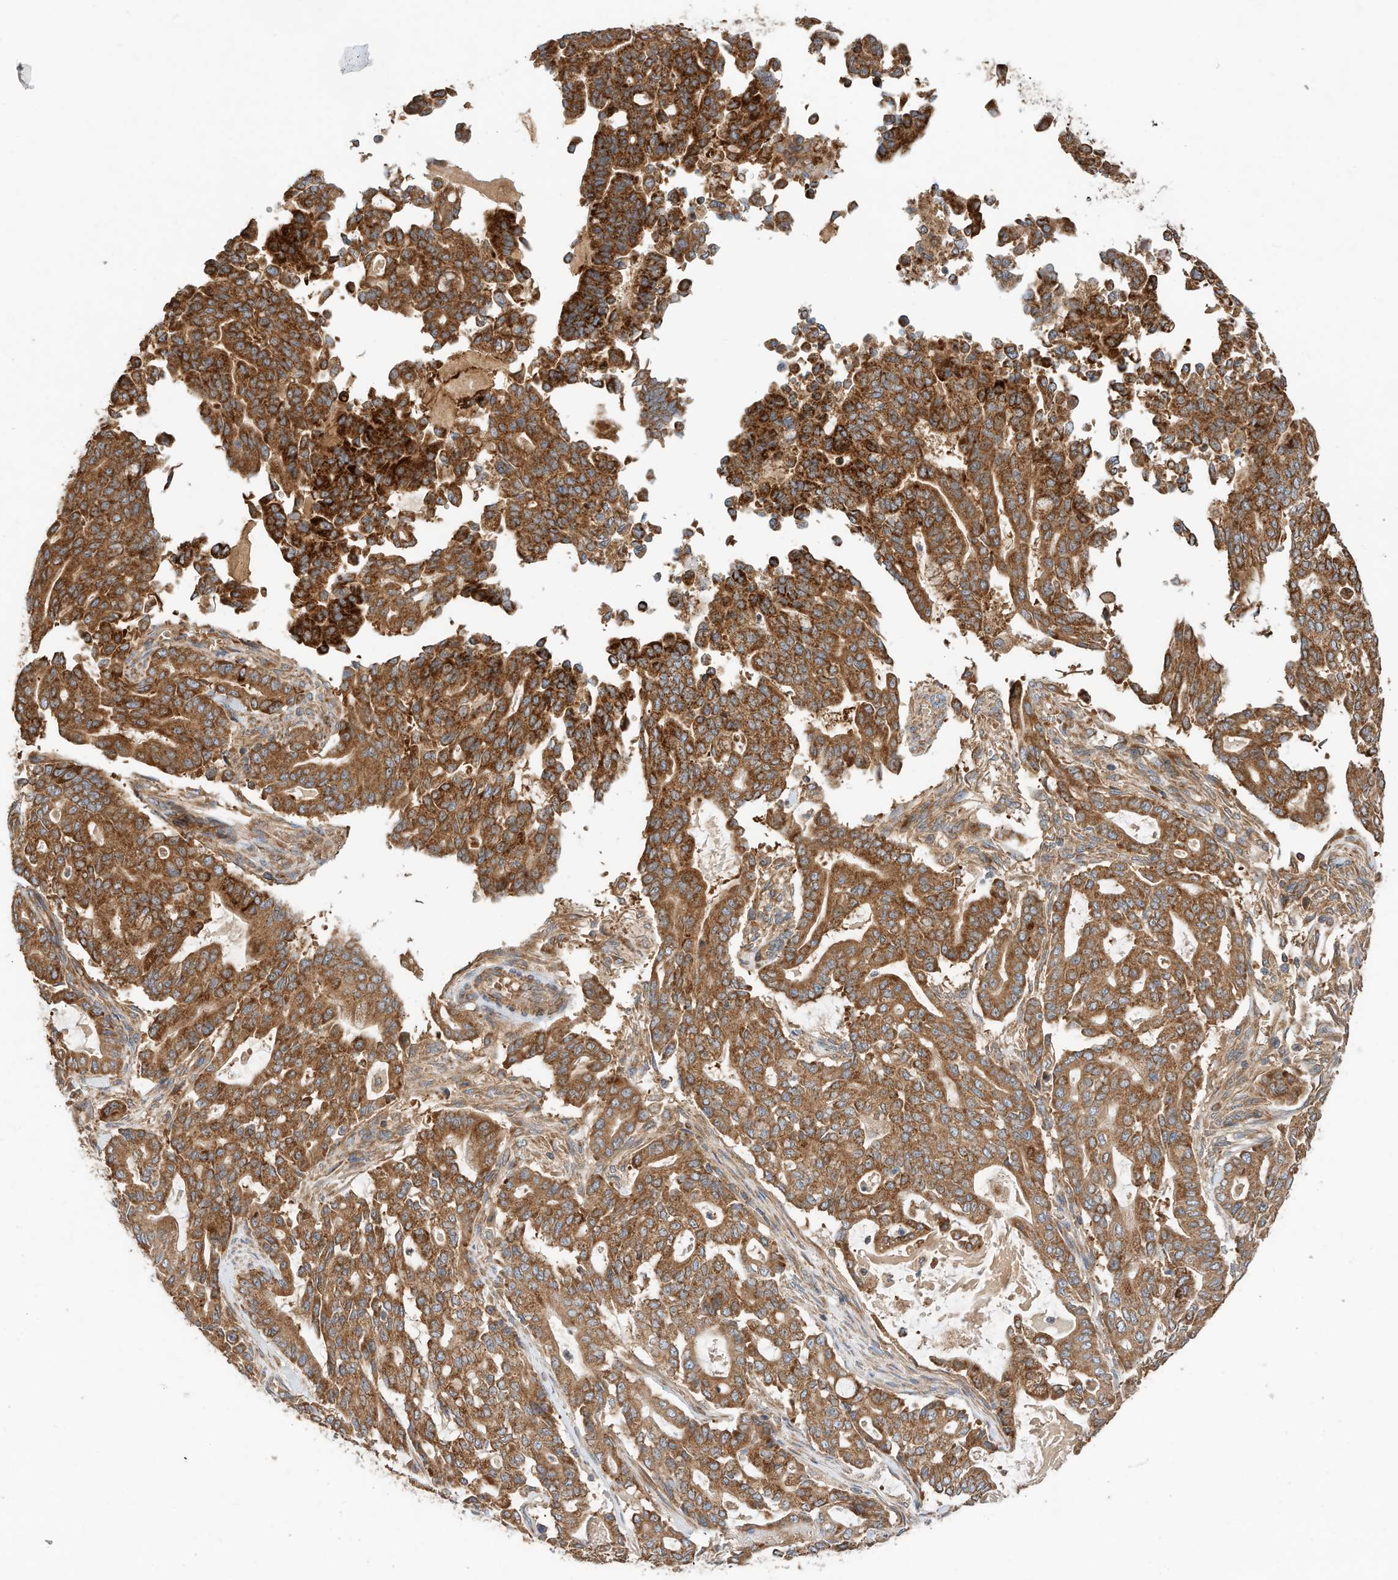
{"staining": {"intensity": "strong", "quantity": ">75%", "location": "cytoplasmic/membranous"}, "tissue": "pancreatic cancer", "cell_type": "Tumor cells", "image_type": "cancer", "snomed": [{"axis": "morphology", "description": "Adenocarcinoma, NOS"}, {"axis": "topography", "description": "Pancreas"}], "caption": "Pancreatic adenocarcinoma stained with a protein marker shows strong staining in tumor cells.", "gene": "CPAMD8", "patient": {"sex": "male", "age": 63}}